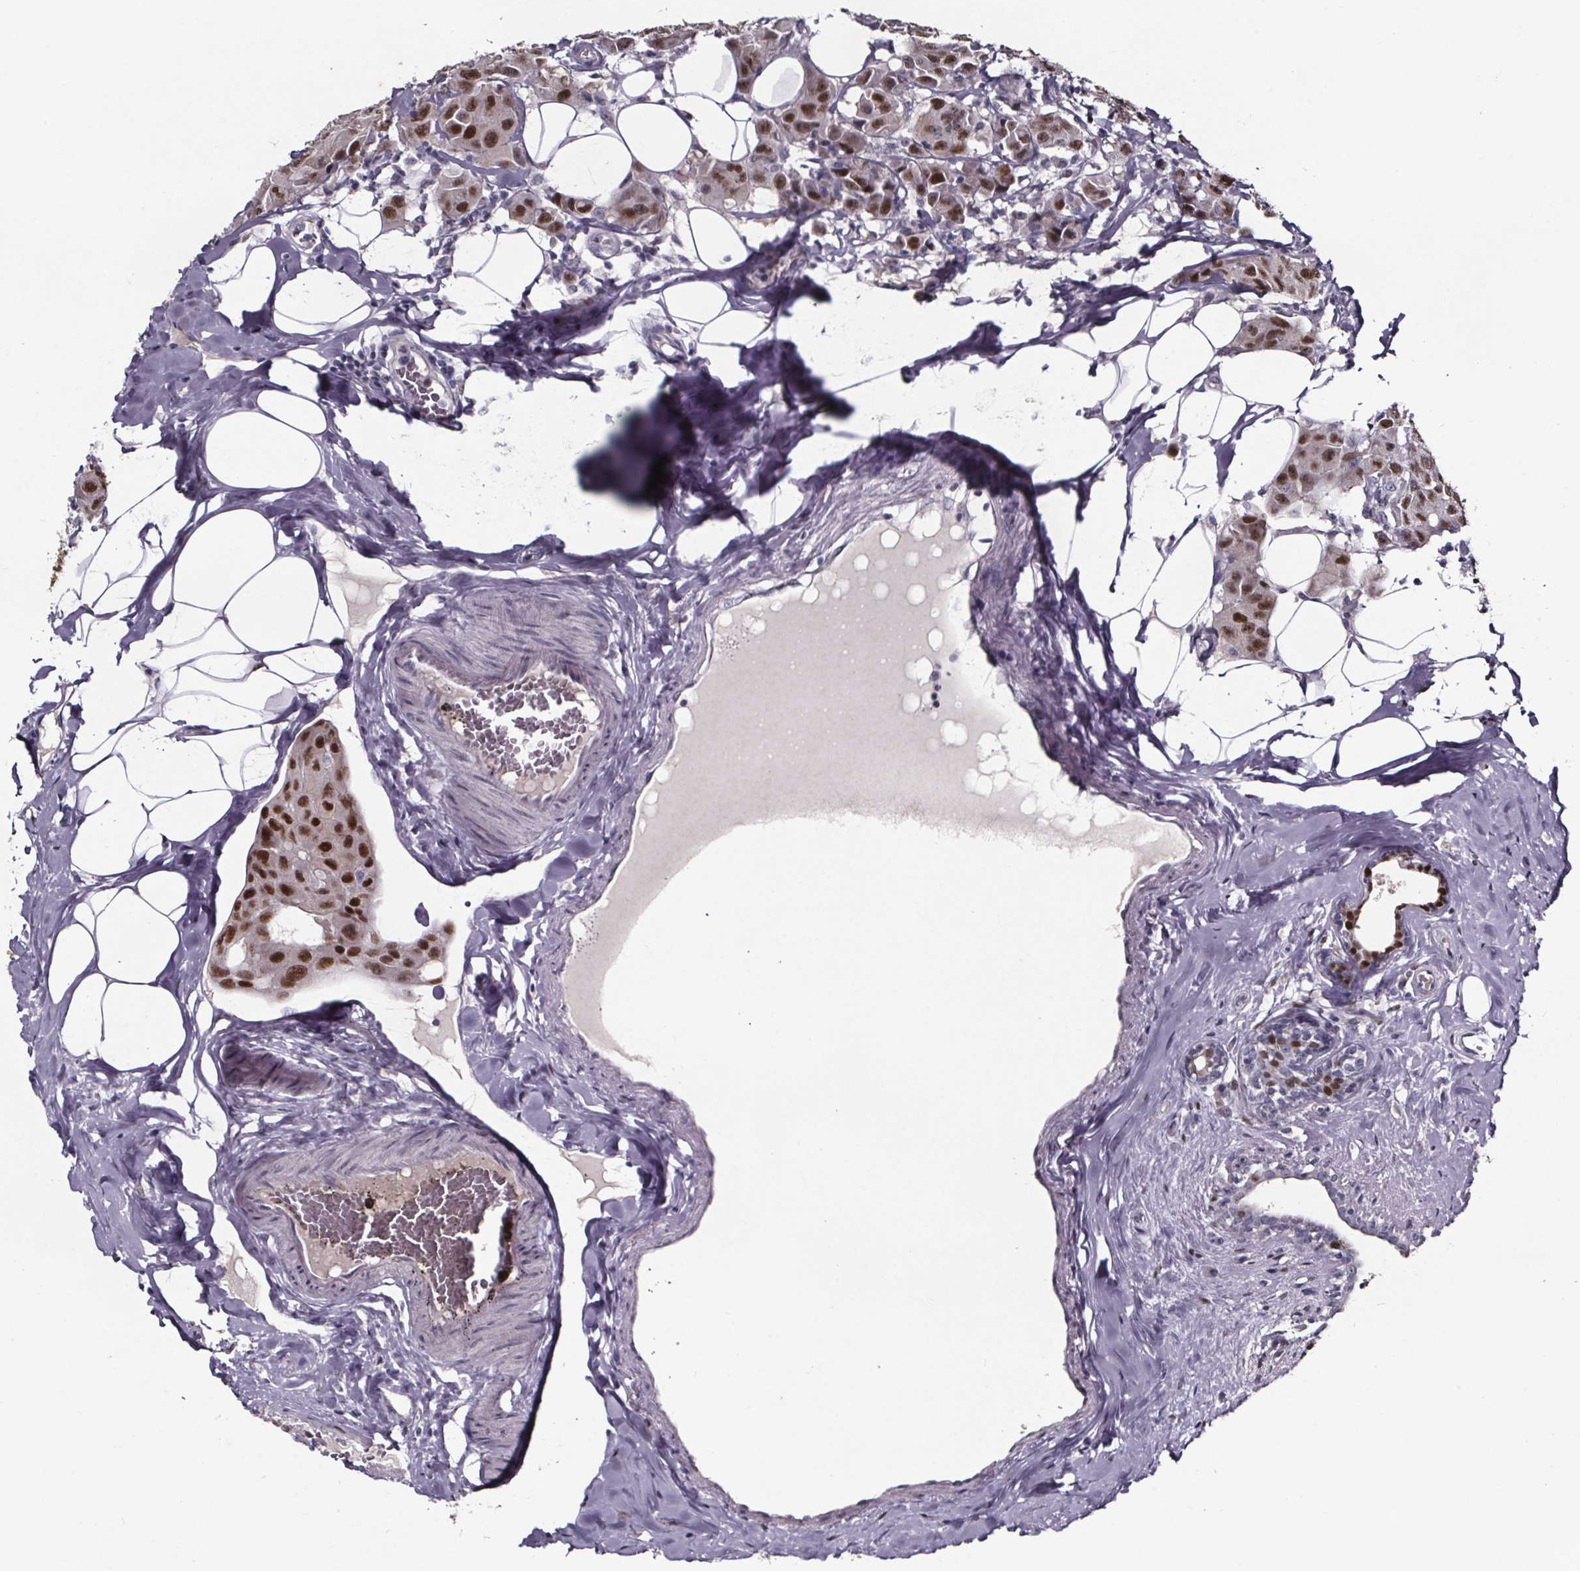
{"staining": {"intensity": "moderate", "quantity": ">75%", "location": "nuclear"}, "tissue": "breast cancer", "cell_type": "Tumor cells", "image_type": "cancer", "snomed": [{"axis": "morphology", "description": "Normal tissue, NOS"}, {"axis": "morphology", "description": "Duct carcinoma"}, {"axis": "topography", "description": "Breast"}], "caption": "The photomicrograph reveals staining of breast cancer (invasive ductal carcinoma), revealing moderate nuclear protein positivity (brown color) within tumor cells.", "gene": "AR", "patient": {"sex": "female", "age": 43}}